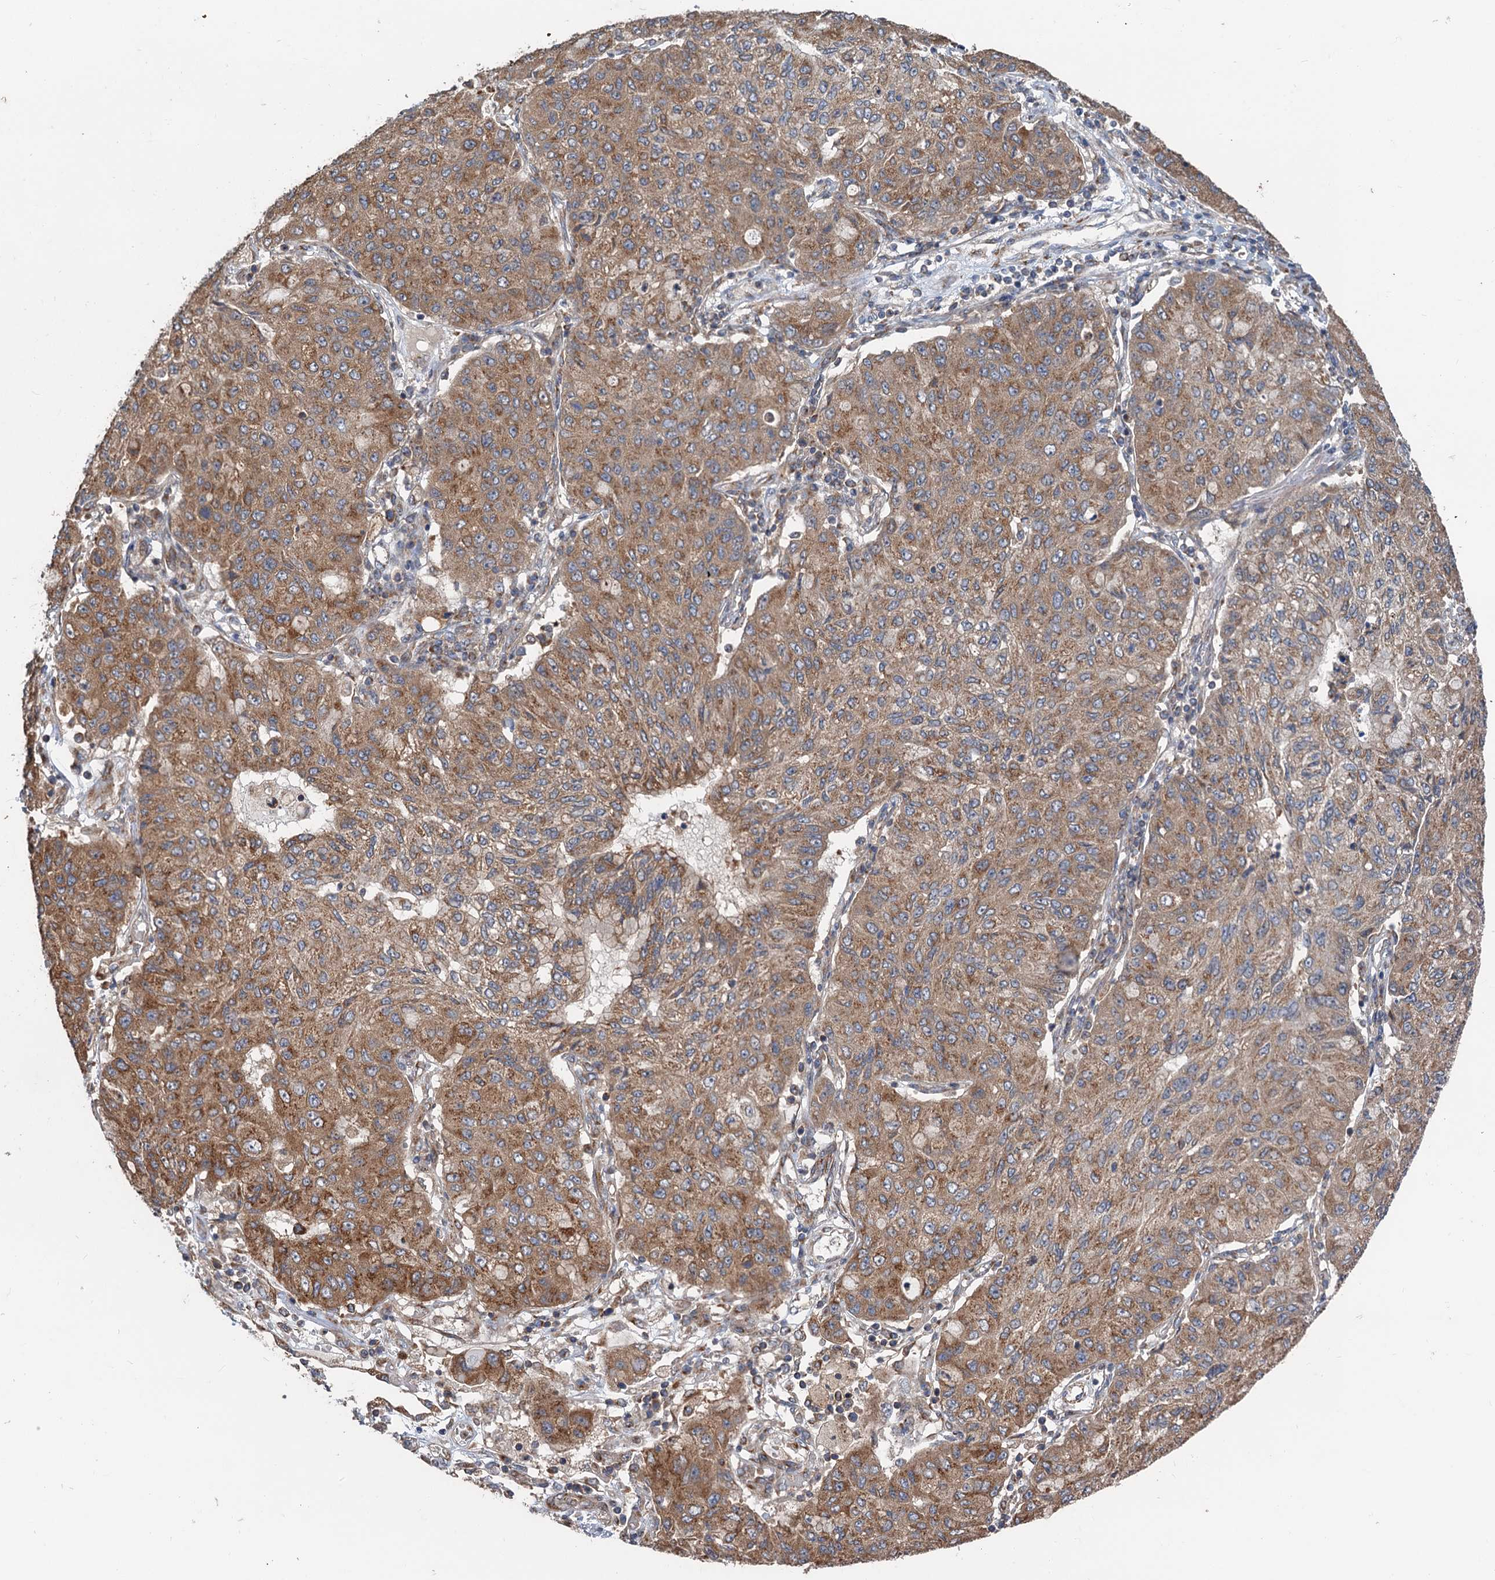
{"staining": {"intensity": "moderate", "quantity": ">75%", "location": "cytoplasmic/membranous"}, "tissue": "lung cancer", "cell_type": "Tumor cells", "image_type": "cancer", "snomed": [{"axis": "morphology", "description": "Squamous cell carcinoma, NOS"}, {"axis": "topography", "description": "Lung"}], "caption": "Lung cancer was stained to show a protein in brown. There is medium levels of moderate cytoplasmic/membranous positivity in about >75% of tumor cells.", "gene": "ANKRD26", "patient": {"sex": "male", "age": 74}}